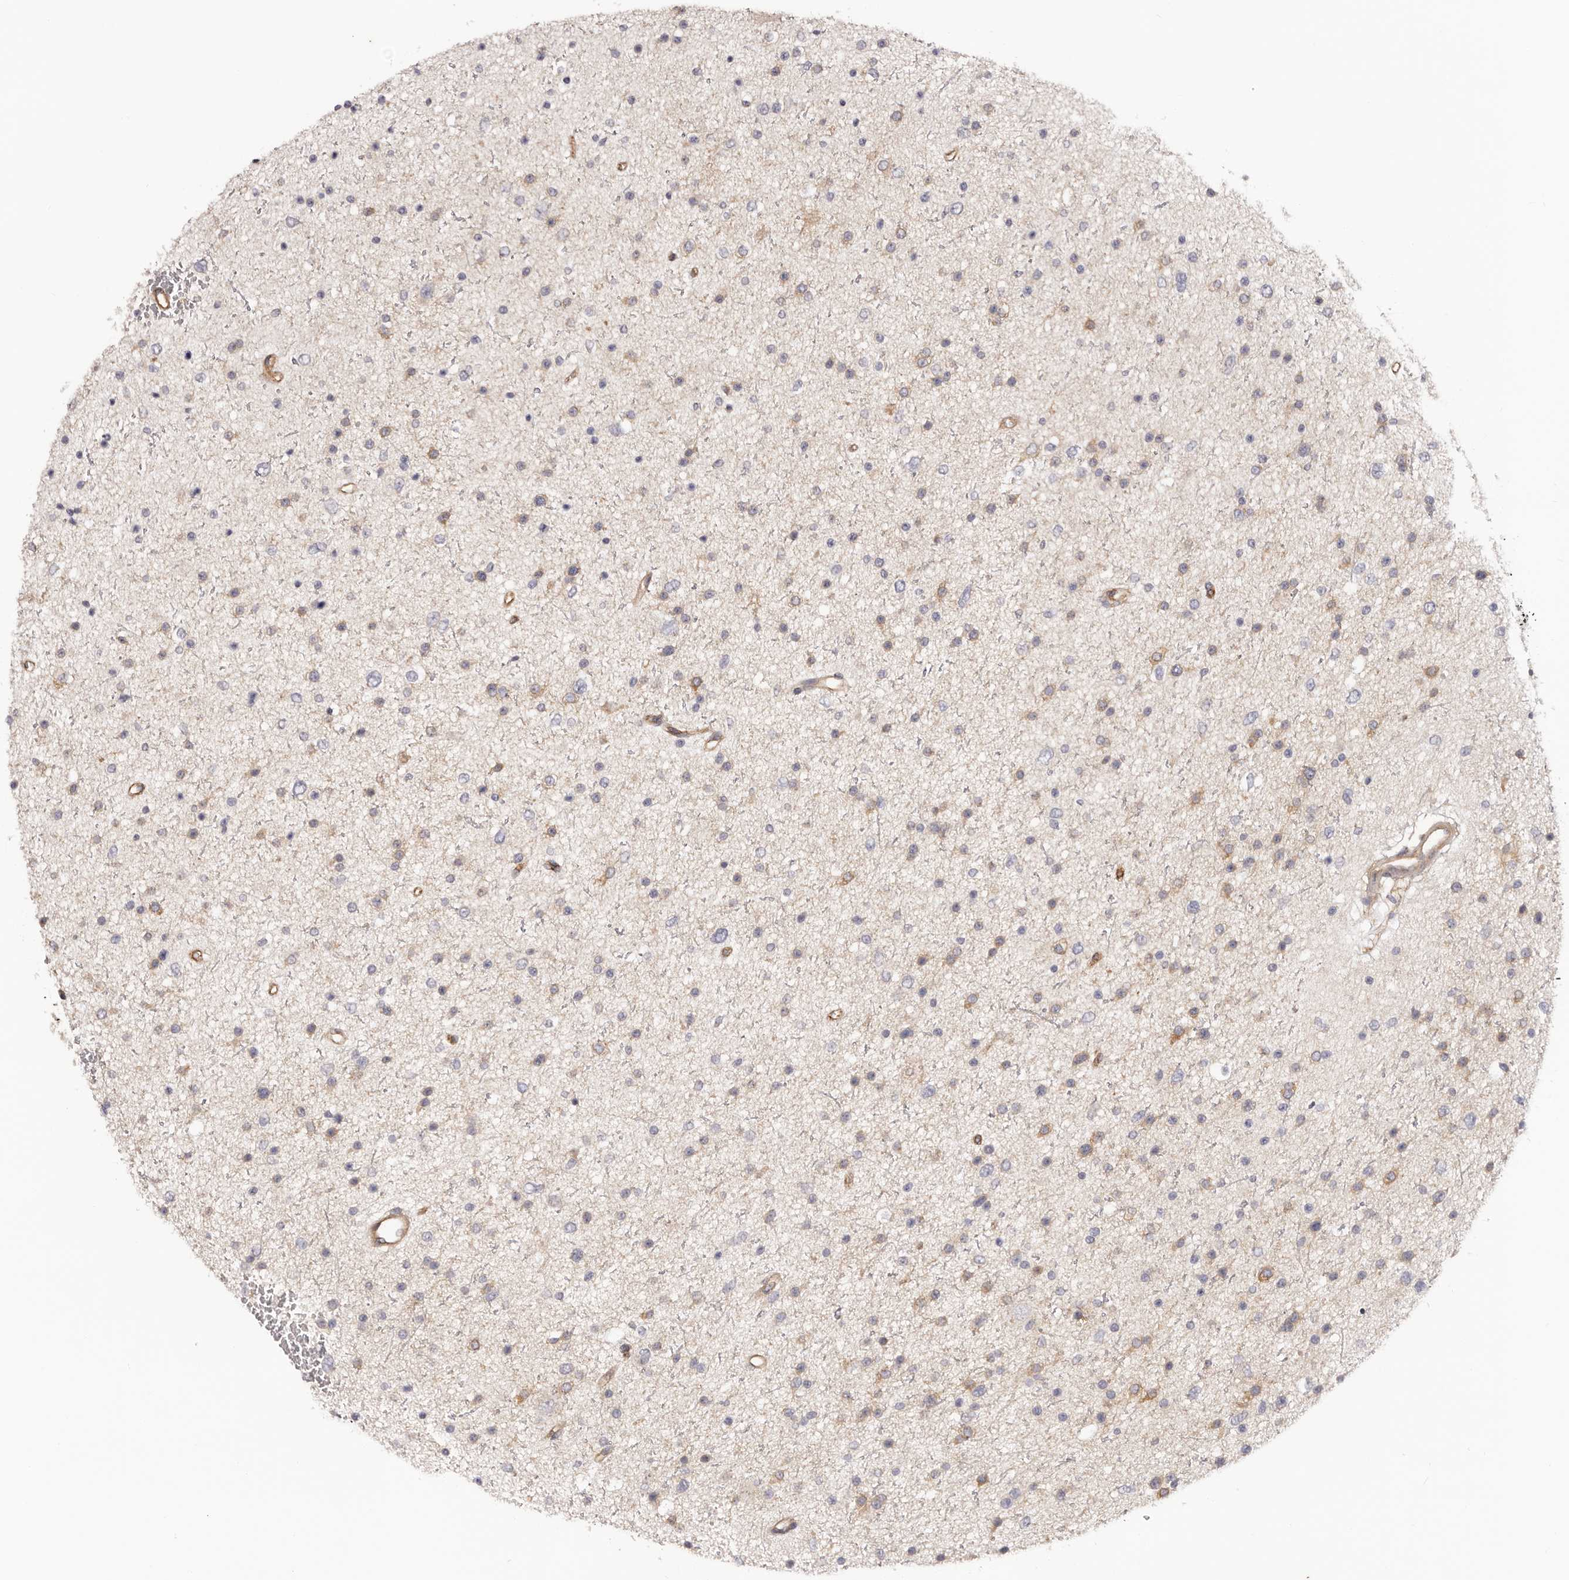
{"staining": {"intensity": "negative", "quantity": "none", "location": "none"}, "tissue": "glioma", "cell_type": "Tumor cells", "image_type": "cancer", "snomed": [{"axis": "morphology", "description": "Glioma, malignant, Low grade"}, {"axis": "topography", "description": "Brain"}], "caption": "Immunohistochemistry (IHC) image of low-grade glioma (malignant) stained for a protein (brown), which shows no expression in tumor cells.", "gene": "DMRT2", "patient": {"sex": "female", "age": 37}}